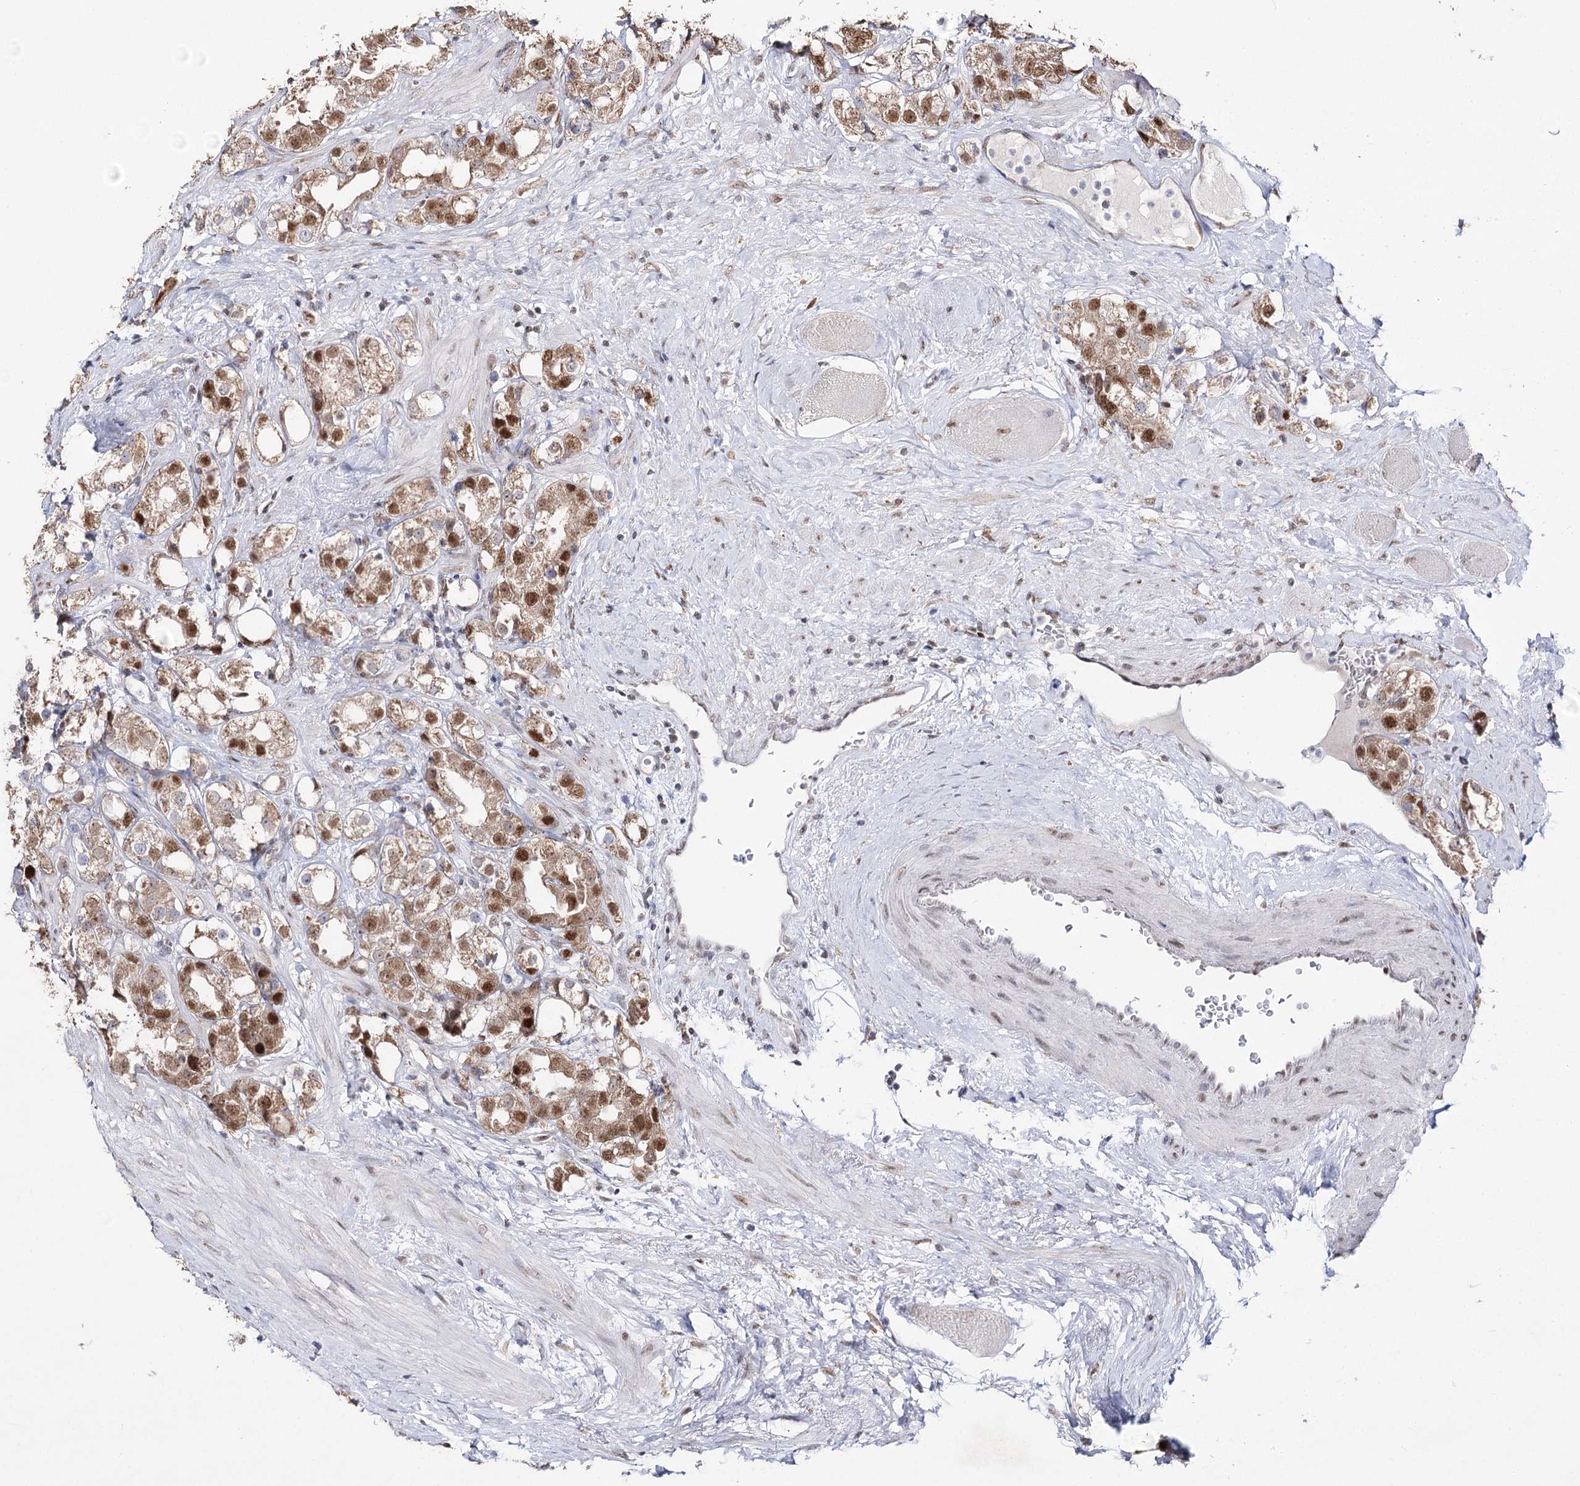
{"staining": {"intensity": "moderate", "quantity": ">75%", "location": "nuclear"}, "tissue": "prostate cancer", "cell_type": "Tumor cells", "image_type": "cancer", "snomed": [{"axis": "morphology", "description": "Adenocarcinoma, NOS"}, {"axis": "topography", "description": "Prostate"}], "caption": "Immunohistochemical staining of adenocarcinoma (prostate) displays moderate nuclear protein staining in about >75% of tumor cells.", "gene": "VGLL4", "patient": {"sex": "male", "age": 79}}